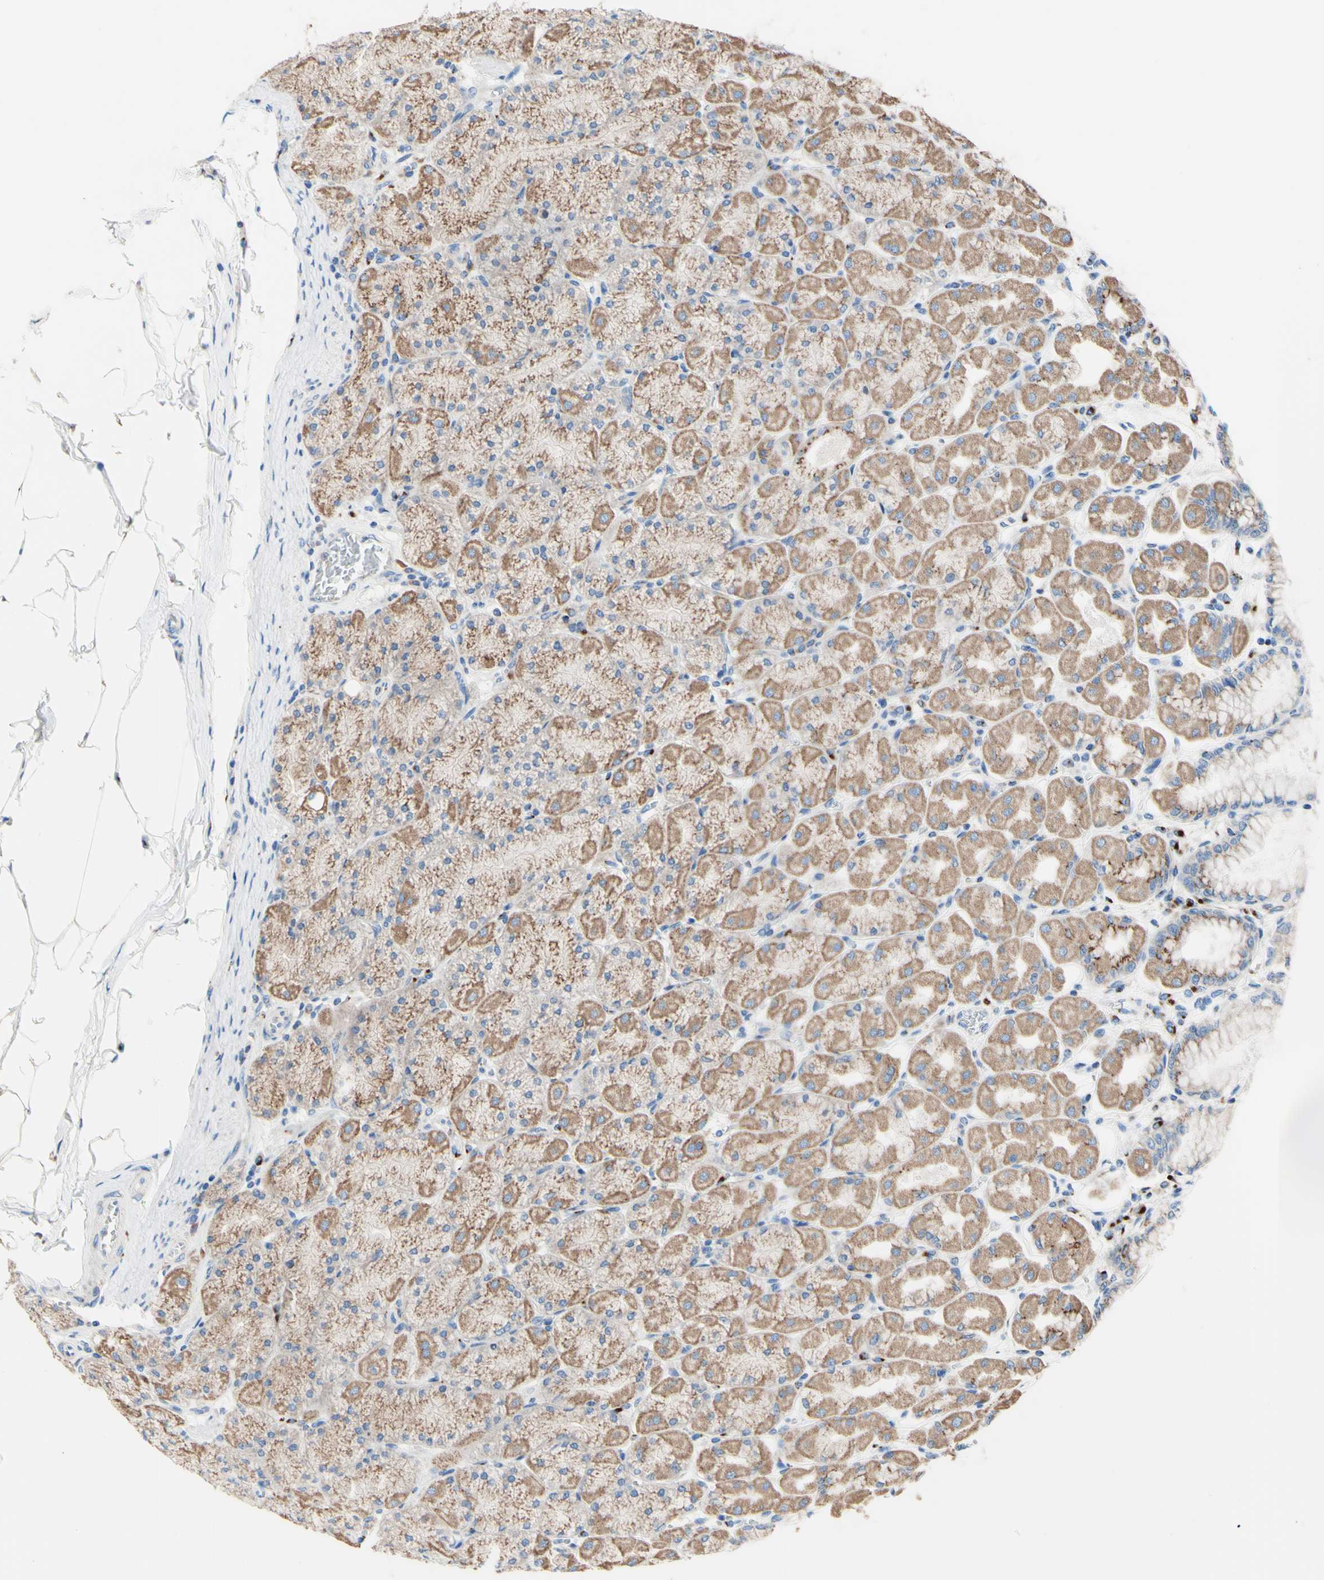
{"staining": {"intensity": "weak", "quantity": ">75%", "location": "cytoplasmic/membranous"}, "tissue": "stomach", "cell_type": "Glandular cells", "image_type": "normal", "snomed": [{"axis": "morphology", "description": "Normal tissue, NOS"}, {"axis": "topography", "description": "Stomach, upper"}], "caption": "Immunohistochemical staining of benign human stomach shows weak cytoplasmic/membranous protein positivity in about >75% of glandular cells.", "gene": "GALNT2", "patient": {"sex": "female", "age": 56}}